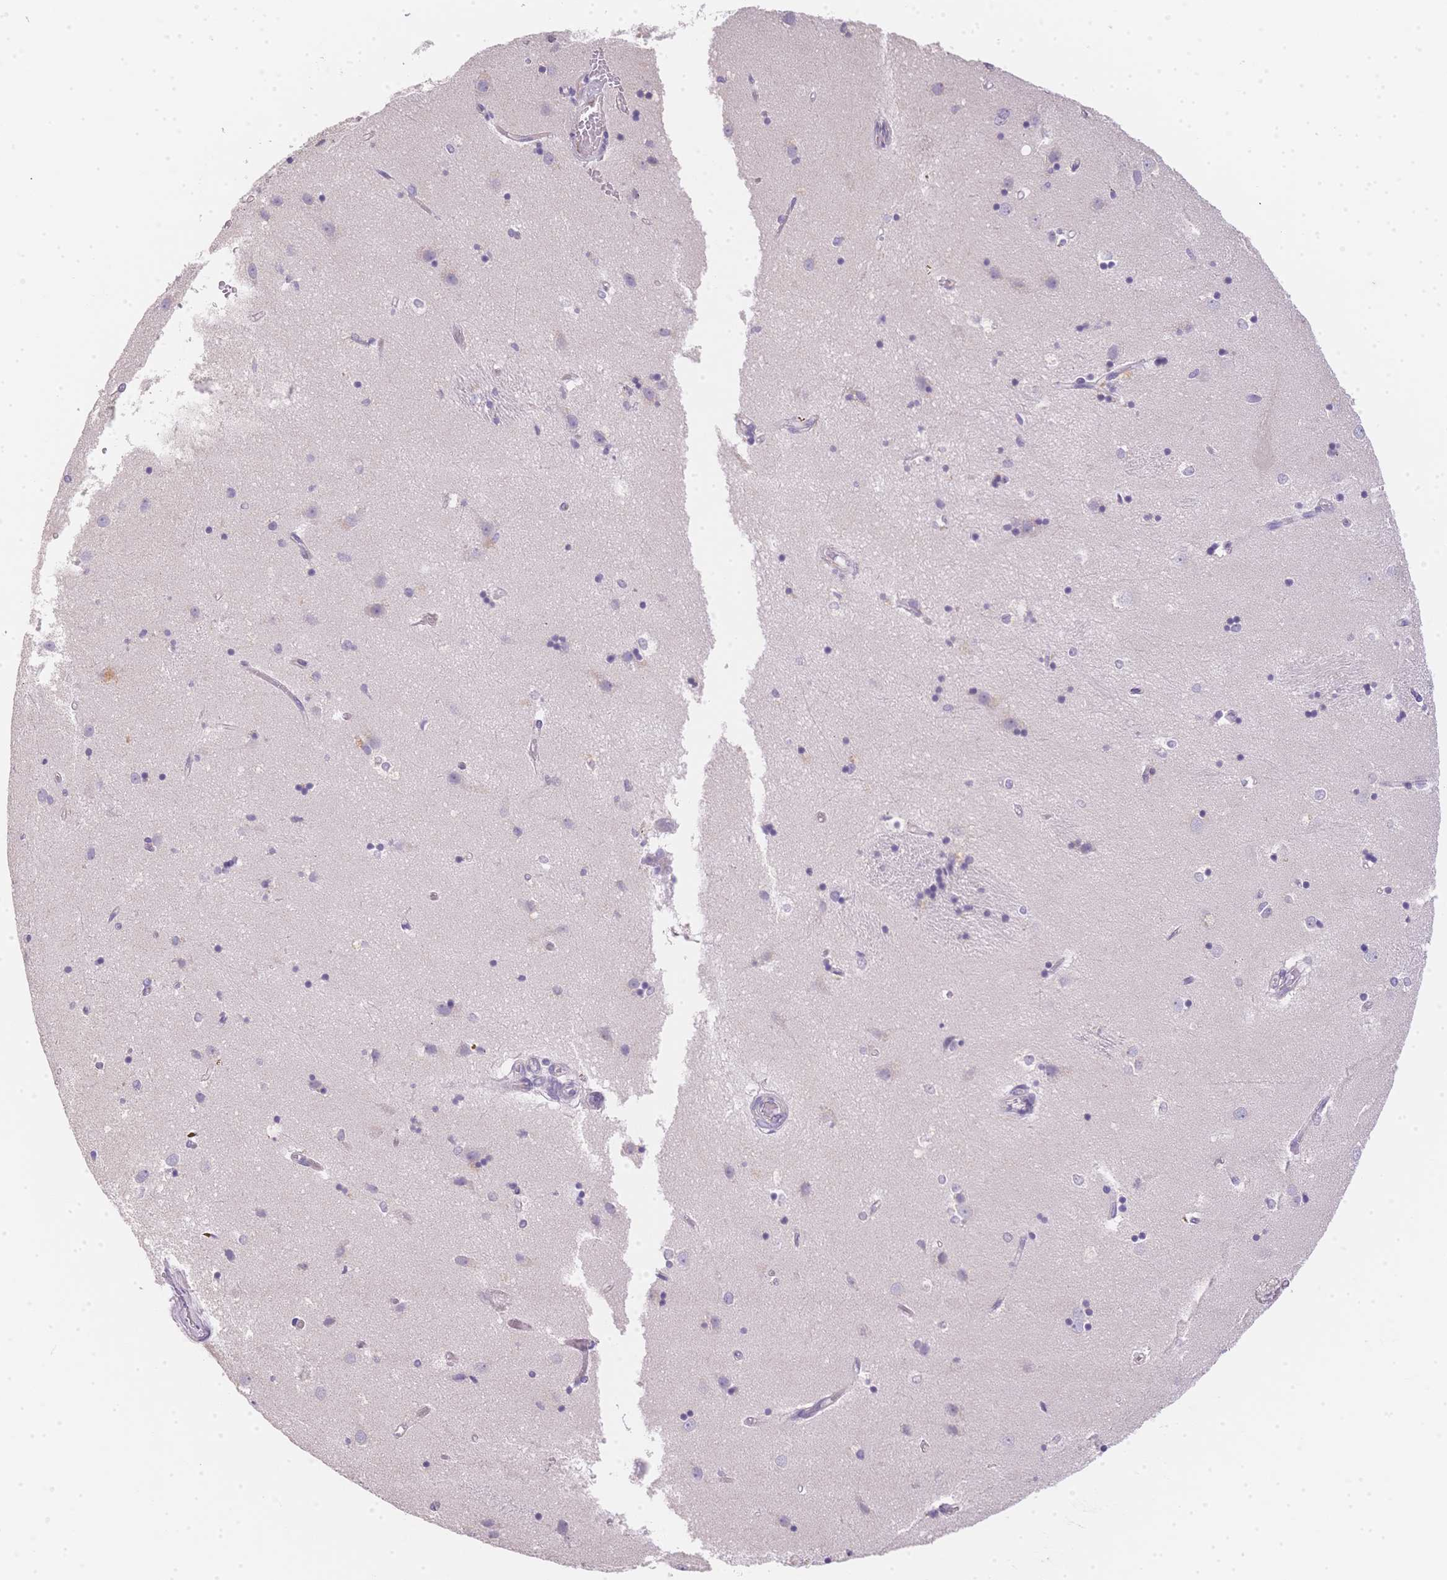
{"staining": {"intensity": "negative", "quantity": "none", "location": "none"}, "tissue": "caudate", "cell_type": "Glial cells", "image_type": "normal", "snomed": [{"axis": "morphology", "description": "Normal tissue, NOS"}, {"axis": "topography", "description": "Lateral ventricle wall"}], "caption": "This image is of benign caudate stained with IHC to label a protein in brown with the nuclei are counter-stained blue. There is no staining in glial cells.", "gene": "SMYD1", "patient": {"sex": "male", "age": 54}}